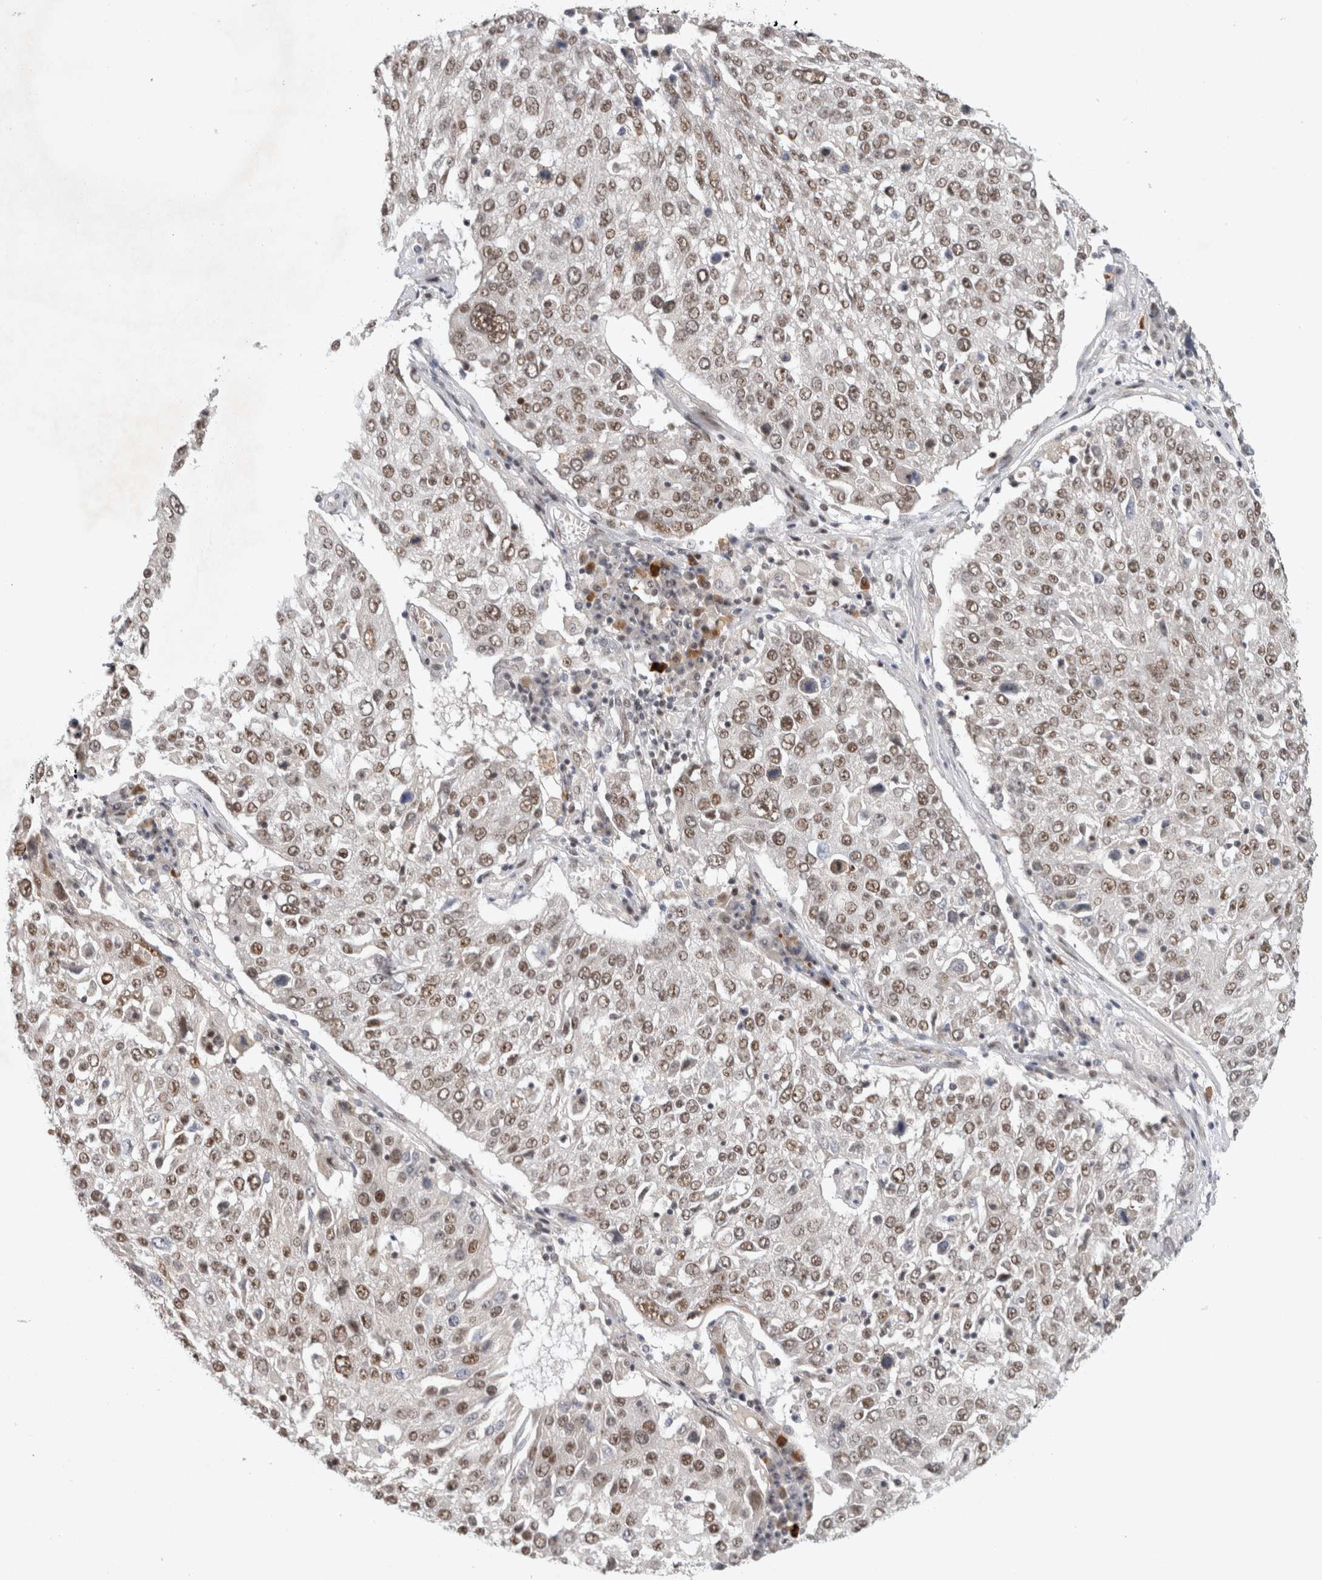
{"staining": {"intensity": "moderate", "quantity": ">75%", "location": "nuclear"}, "tissue": "lung cancer", "cell_type": "Tumor cells", "image_type": "cancer", "snomed": [{"axis": "morphology", "description": "Squamous cell carcinoma, NOS"}, {"axis": "topography", "description": "Lung"}], "caption": "The photomicrograph exhibits staining of lung cancer (squamous cell carcinoma), revealing moderate nuclear protein expression (brown color) within tumor cells.", "gene": "HESX1", "patient": {"sex": "male", "age": 65}}